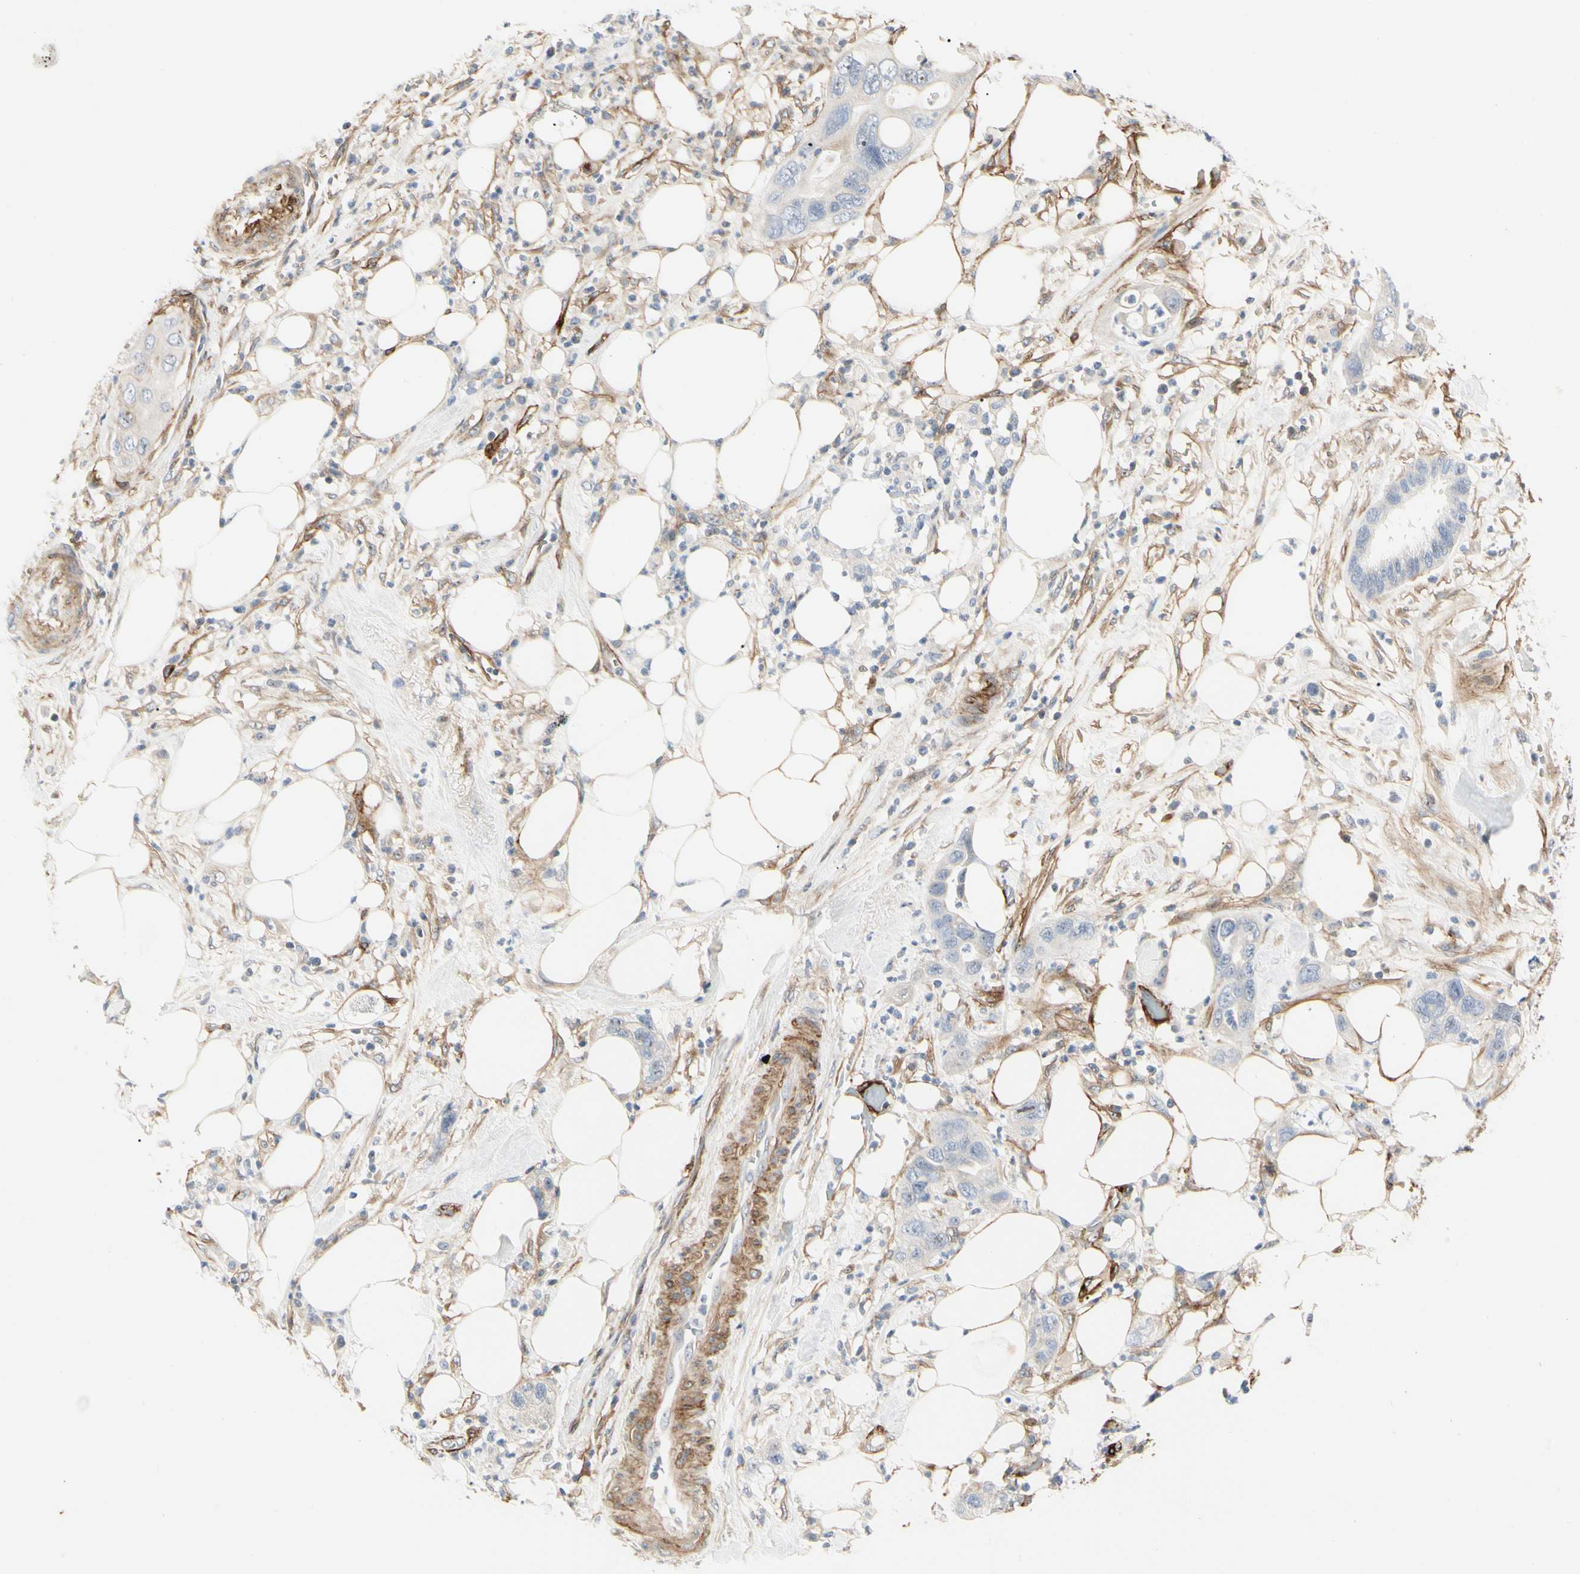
{"staining": {"intensity": "negative", "quantity": "none", "location": "none"}, "tissue": "pancreatic cancer", "cell_type": "Tumor cells", "image_type": "cancer", "snomed": [{"axis": "morphology", "description": "Adenocarcinoma, NOS"}, {"axis": "topography", "description": "Pancreas"}], "caption": "This is an immunohistochemistry micrograph of pancreatic cancer. There is no expression in tumor cells.", "gene": "GGT5", "patient": {"sex": "female", "age": 71}}